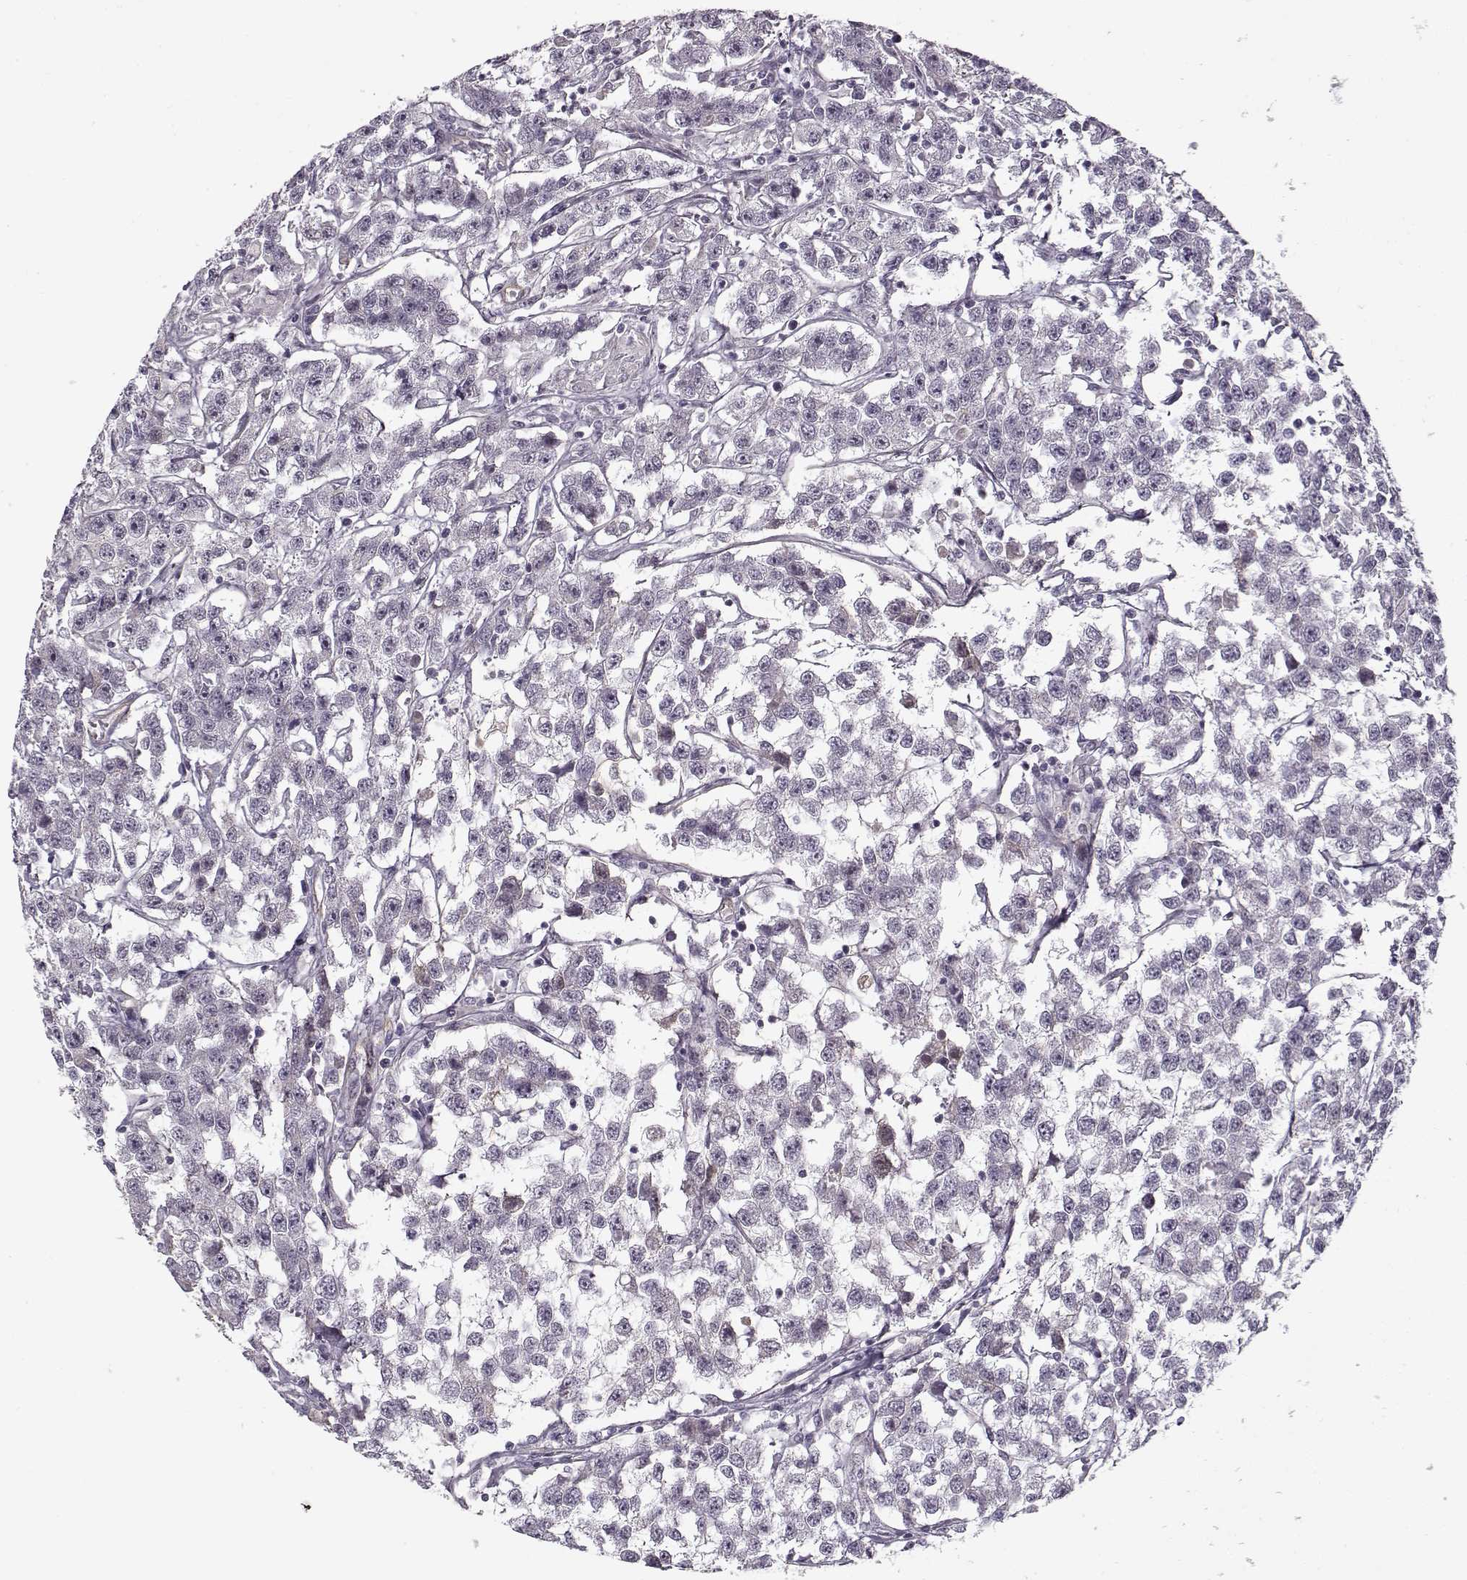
{"staining": {"intensity": "negative", "quantity": "none", "location": "none"}, "tissue": "testis cancer", "cell_type": "Tumor cells", "image_type": "cancer", "snomed": [{"axis": "morphology", "description": "Seminoma, NOS"}, {"axis": "topography", "description": "Testis"}], "caption": "Tumor cells are negative for brown protein staining in testis cancer.", "gene": "LAMB2", "patient": {"sex": "male", "age": 59}}